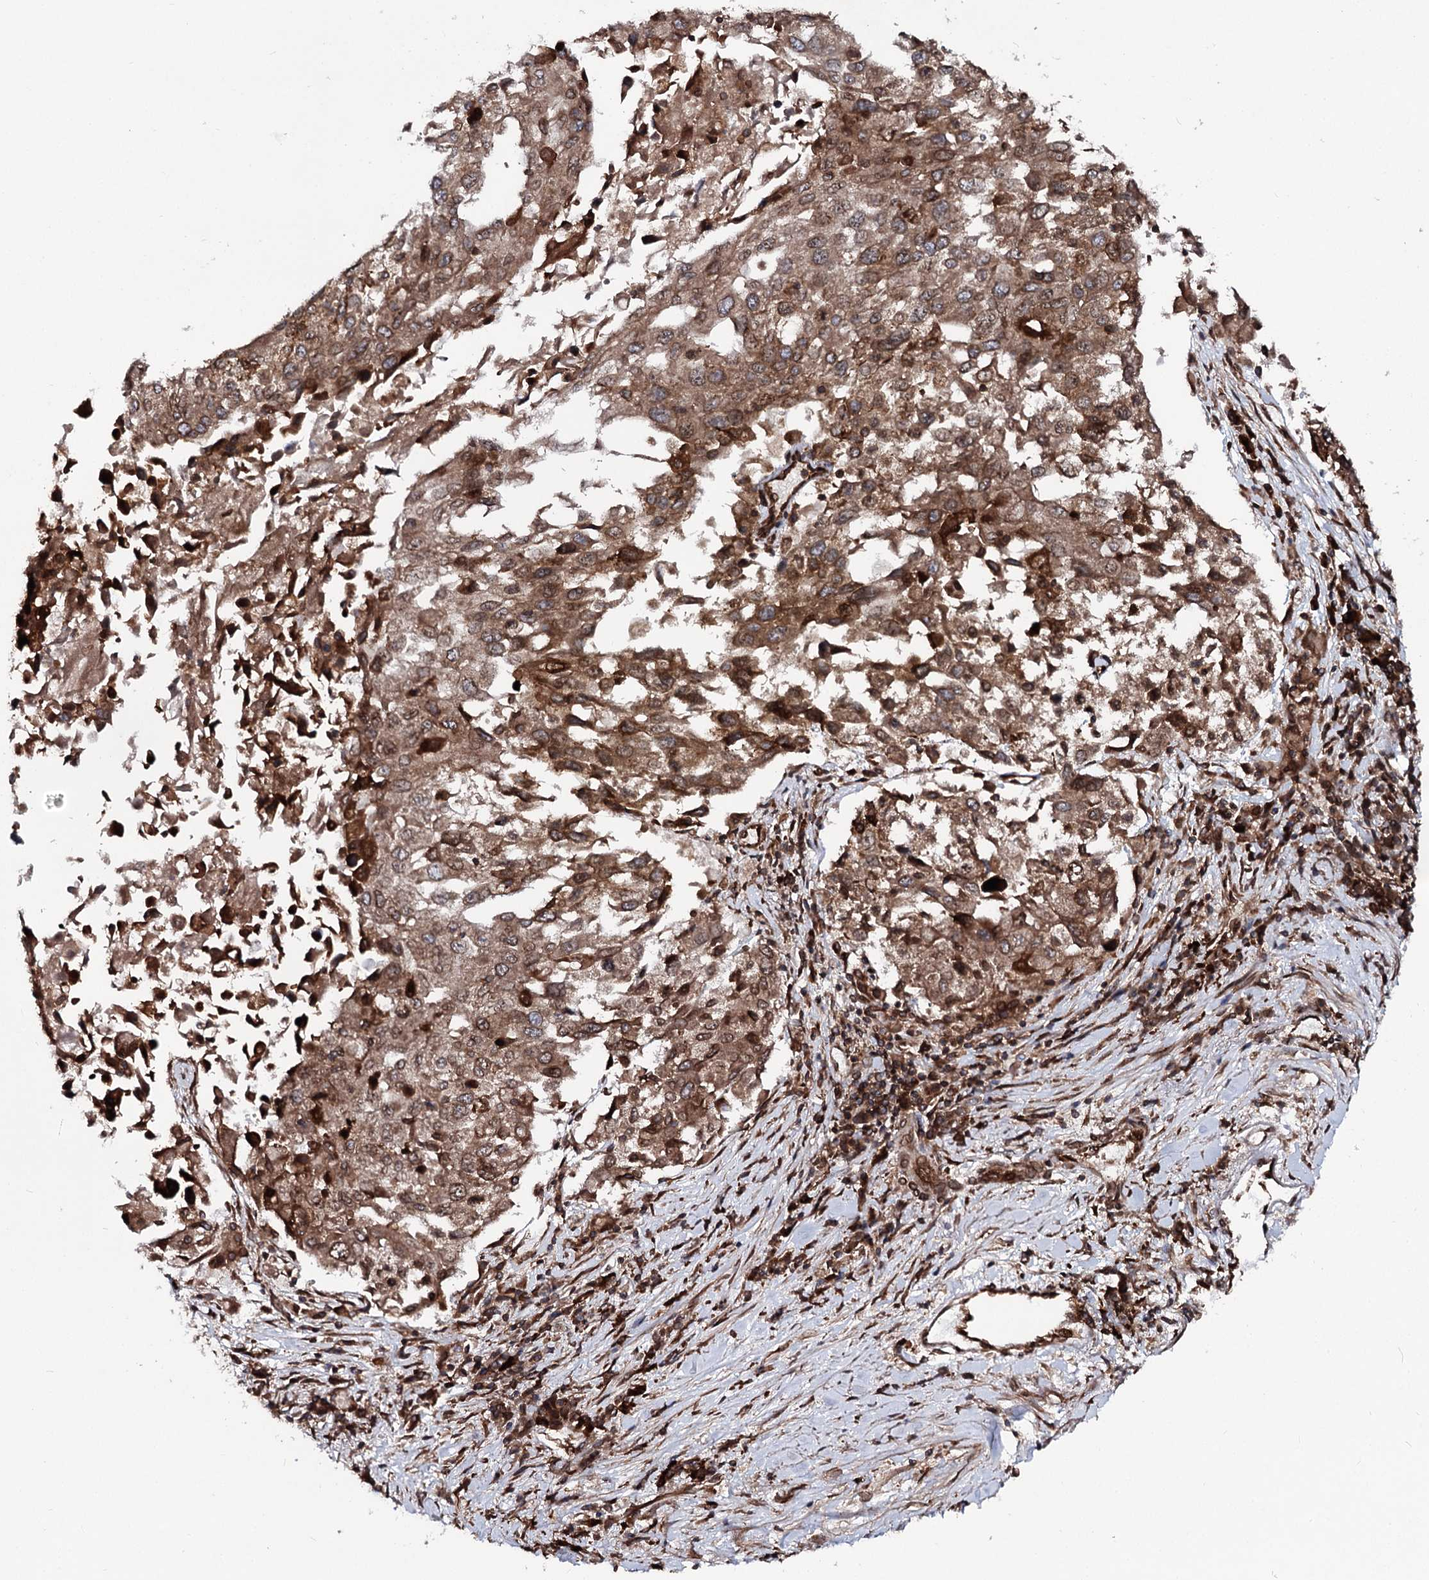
{"staining": {"intensity": "moderate", "quantity": ">75%", "location": "cytoplasmic/membranous,nuclear"}, "tissue": "lung cancer", "cell_type": "Tumor cells", "image_type": "cancer", "snomed": [{"axis": "morphology", "description": "Squamous cell carcinoma, NOS"}, {"axis": "topography", "description": "Lung"}], "caption": "Immunohistochemical staining of human lung cancer reveals medium levels of moderate cytoplasmic/membranous and nuclear expression in approximately >75% of tumor cells.", "gene": "FGFR1OP2", "patient": {"sex": "male", "age": 65}}